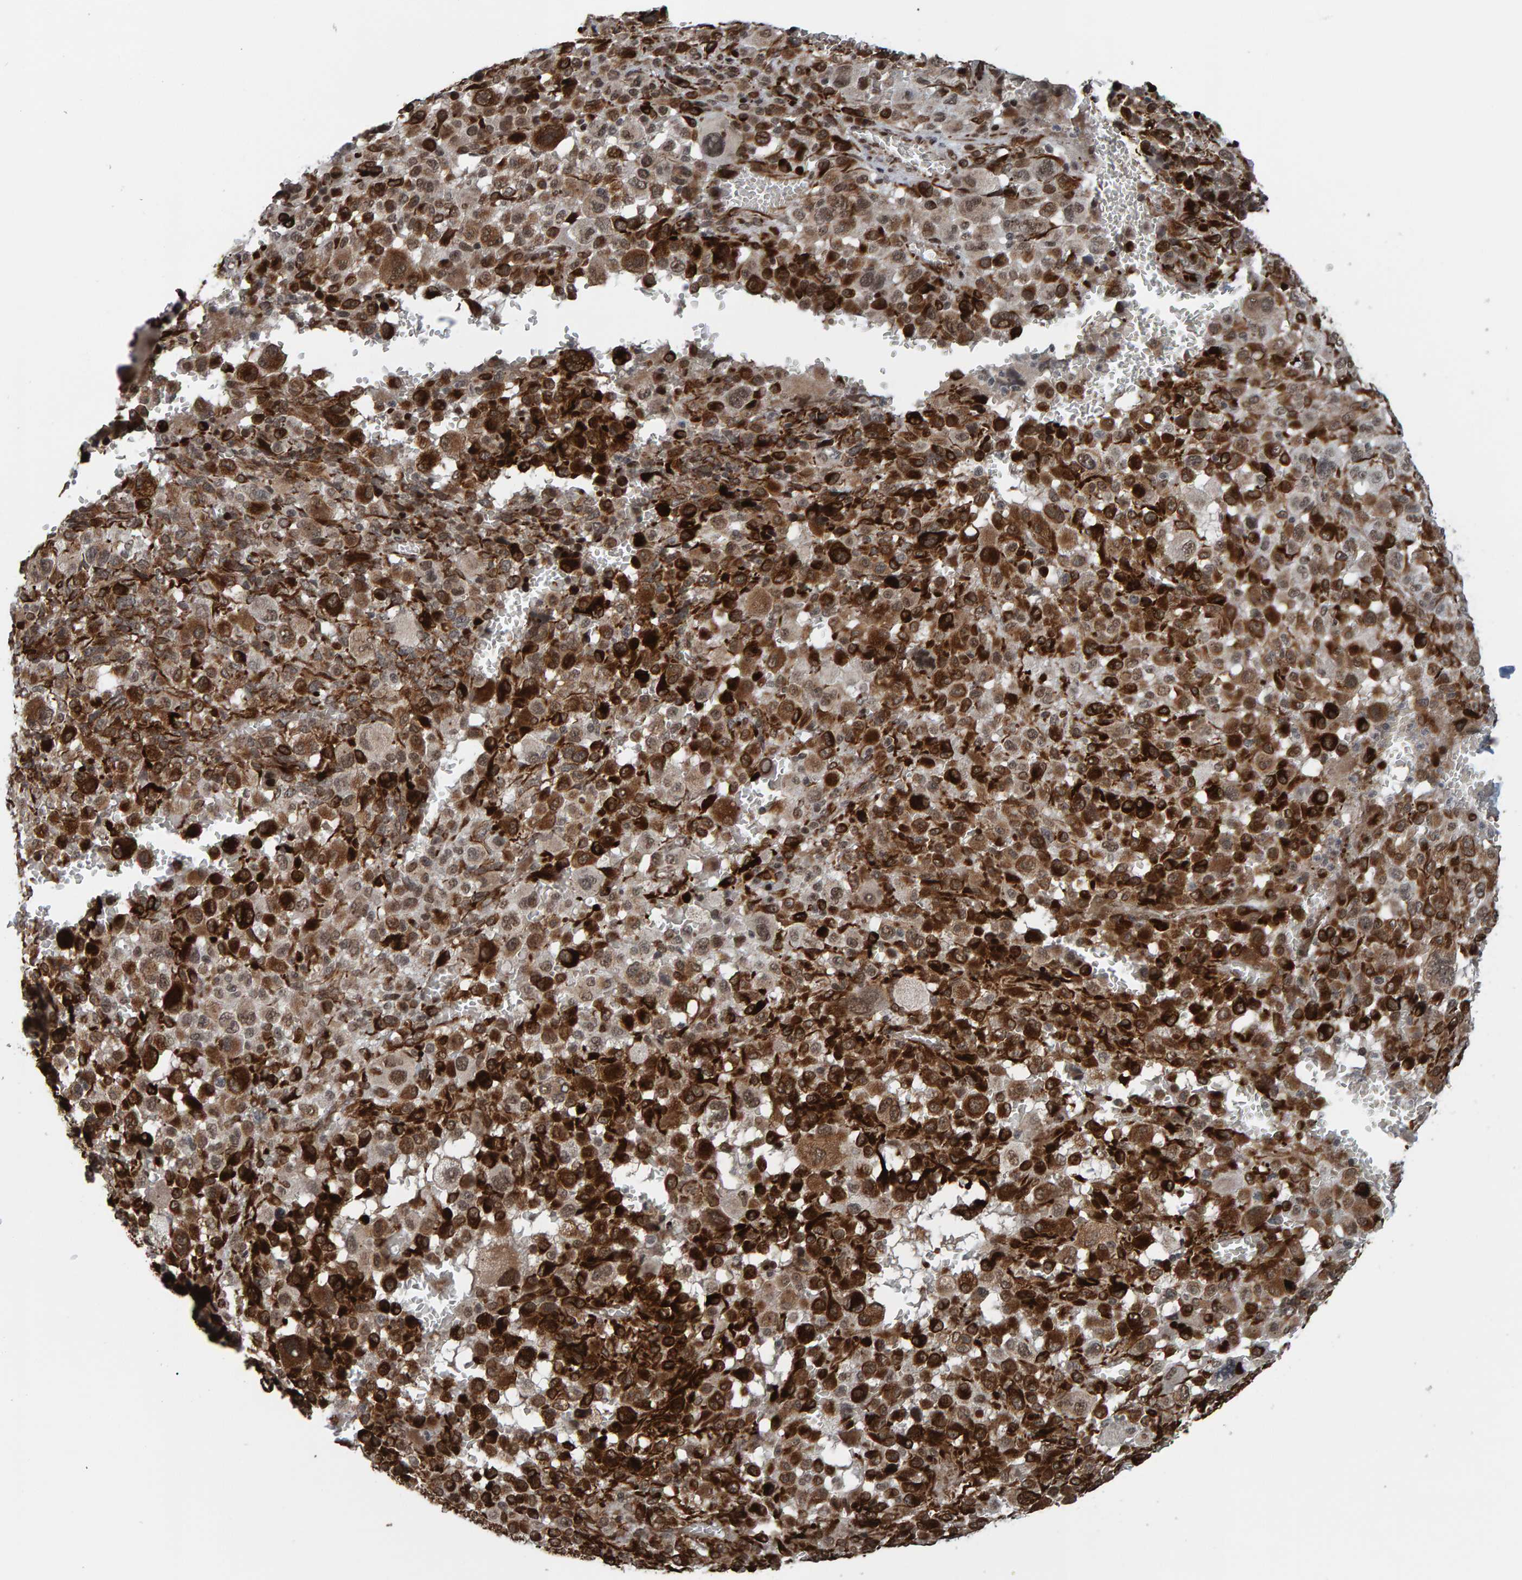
{"staining": {"intensity": "strong", "quantity": ">75%", "location": "cytoplasmic/membranous"}, "tissue": "melanoma", "cell_type": "Tumor cells", "image_type": "cancer", "snomed": [{"axis": "morphology", "description": "Malignant melanoma, Metastatic site"}, {"axis": "topography", "description": "Skin"}], "caption": "Tumor cells display strong cytoplasmic/membranous positivity in approximately >75% of cells in malignant melanoma (metastatic site).", "gene": "ZNF366", "patient": {"sex": "female", "age": 74}}